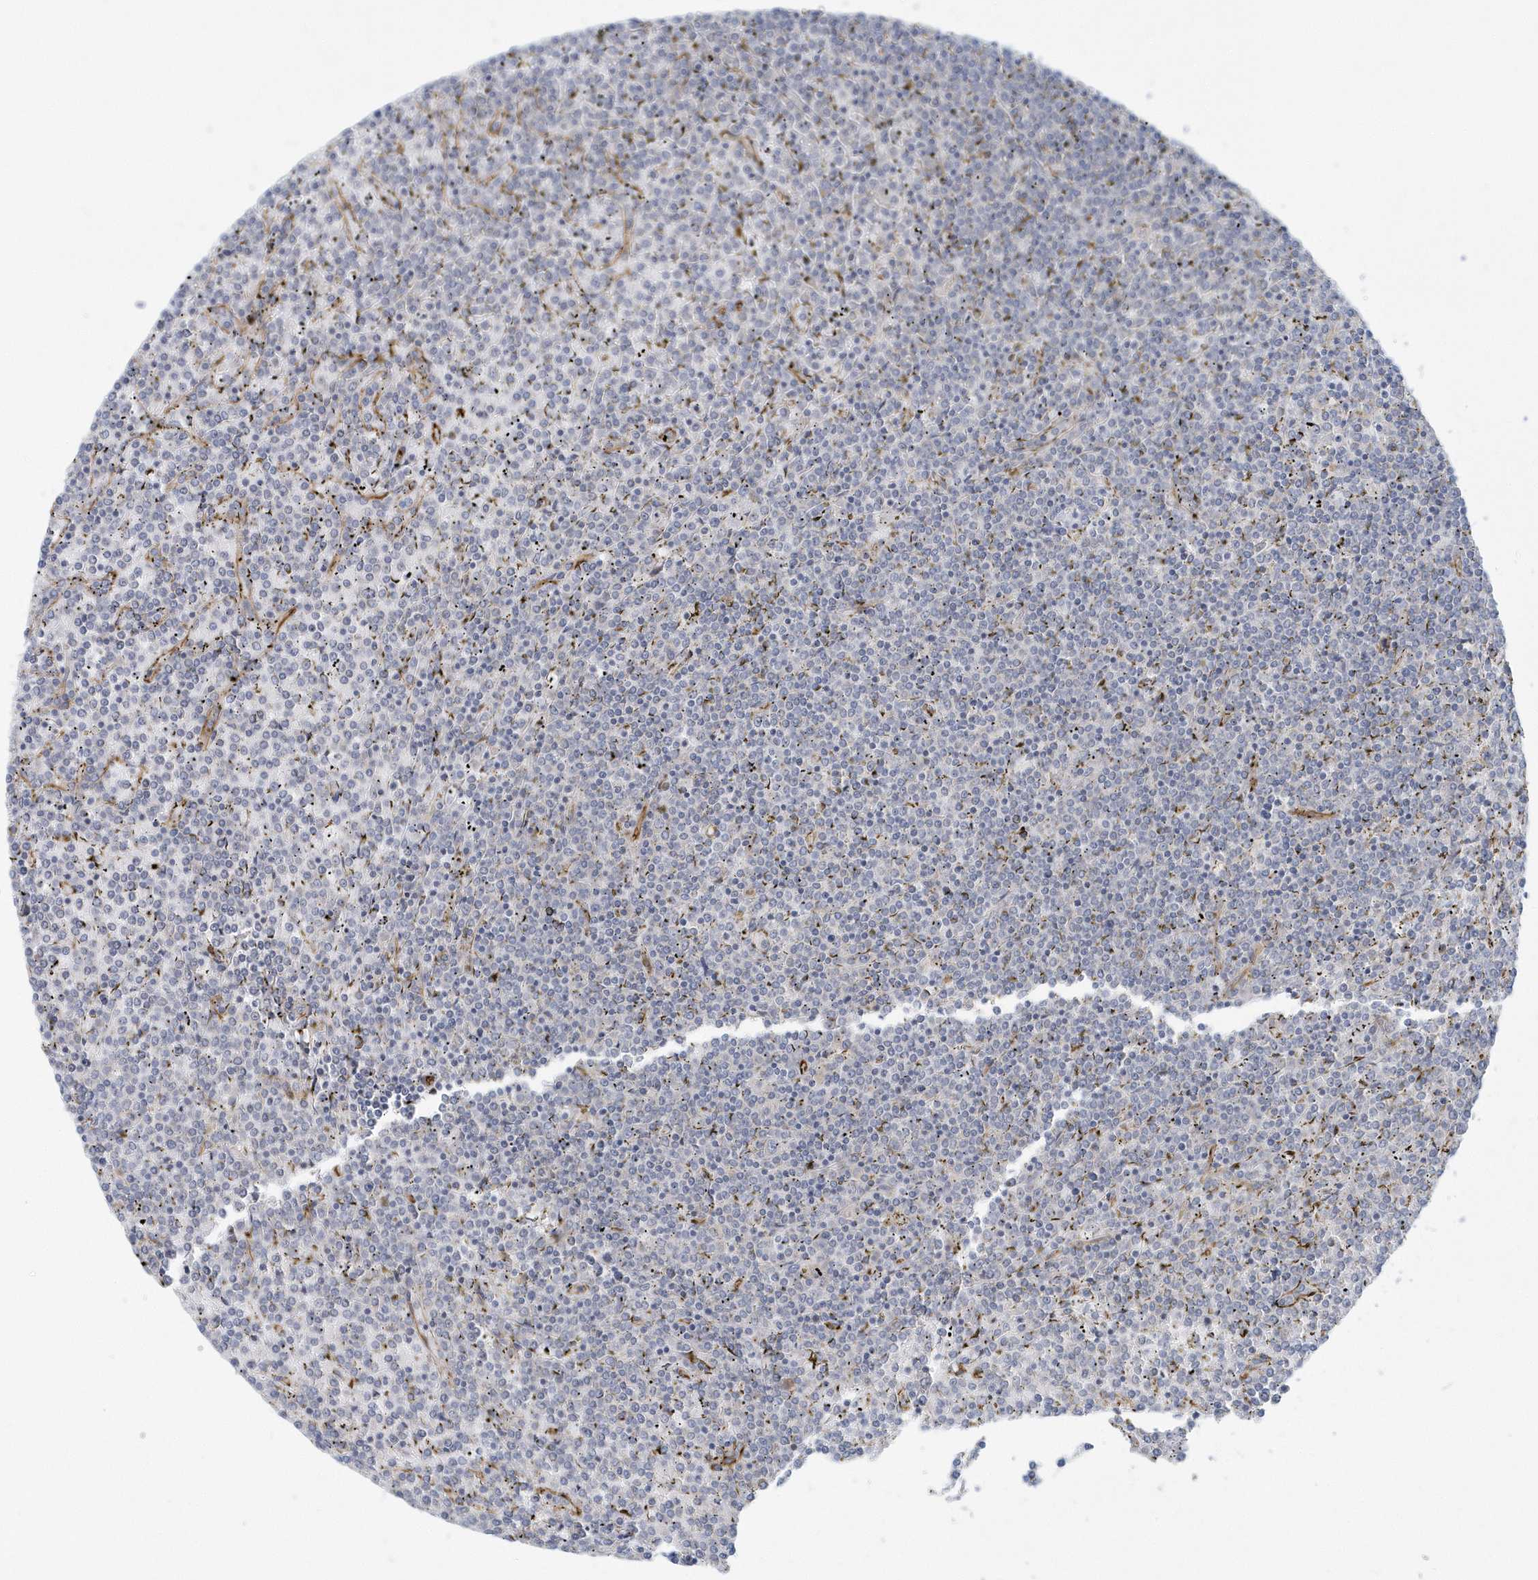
{"staining": {"intensity": "negative", "quantity": "none", "location": "none"}, "tissue": "lymphoma", "cell_type": "Tumor cells", "image_type": "cancer", "snomed": [{"axis": "morphology", "description": "Malignant lymphoma, non-Hodgkin's type, Low grade"}, {"axis": "topography", "description": "Spleen"}], "caption": "An IHC photomicrograph of lymphoma is shown. There is no staining in tumor cells of lymphoma.", "gene": "GPR152", "patient": {"sex": "female", "age": 19}}